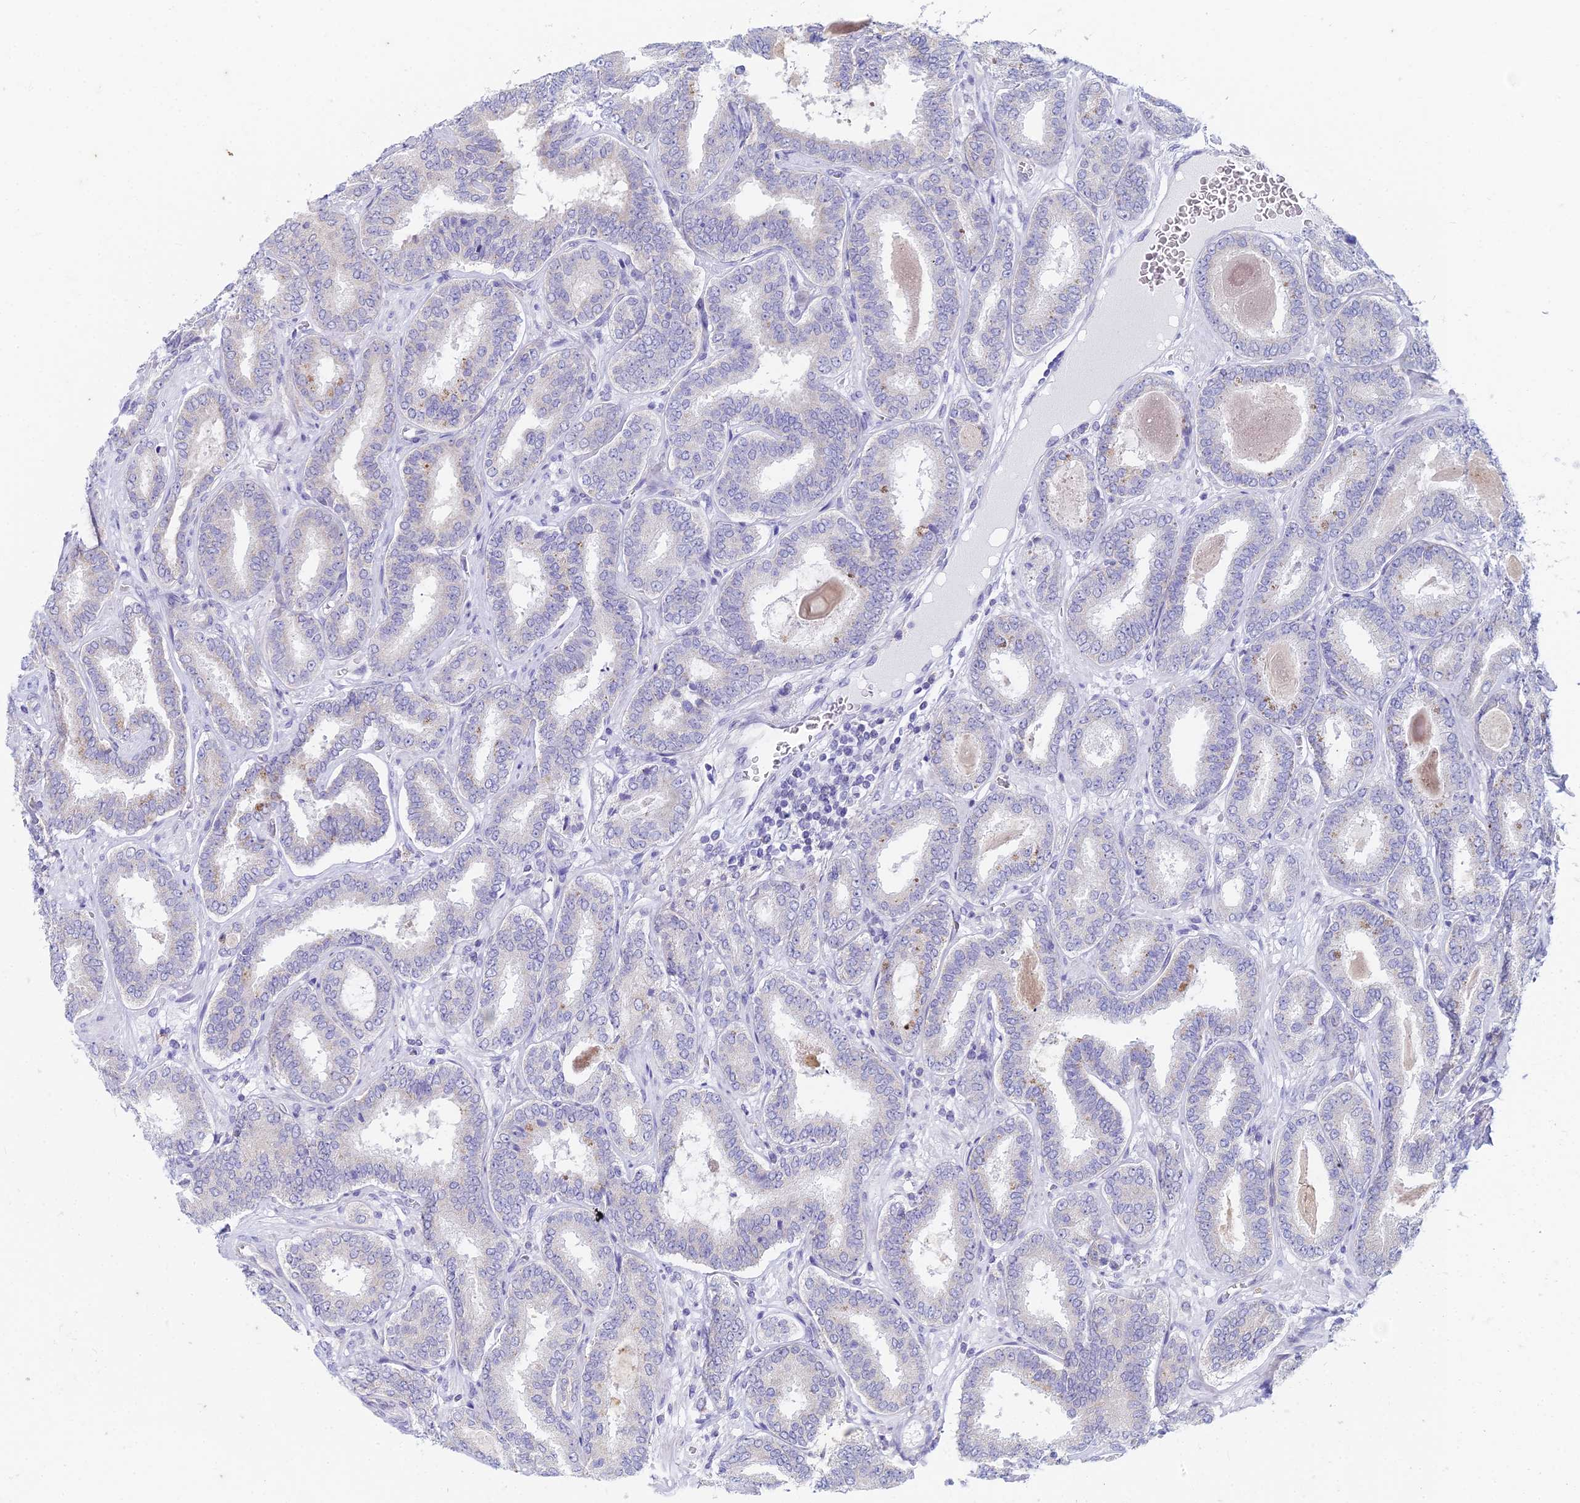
{"staining": {"intensity": "negative", "quantity": "none", "location": "none"}, "tissue": "prostate cancer", "cell_type": "Tumor cells", "image_type": "cancer", "snomed": [{"axis": "morphology", "description": "Adenocarcinoma, High grade"}, {"axis": "topography", "description": "Prostate"}], "caption": "Immunohistochemistry of human prostate high-grade adenocarcinoma exhibits no expression in tumor cells.", "gene": "EEF2KMT", "patient": {"sex": "male", "age": 72}}